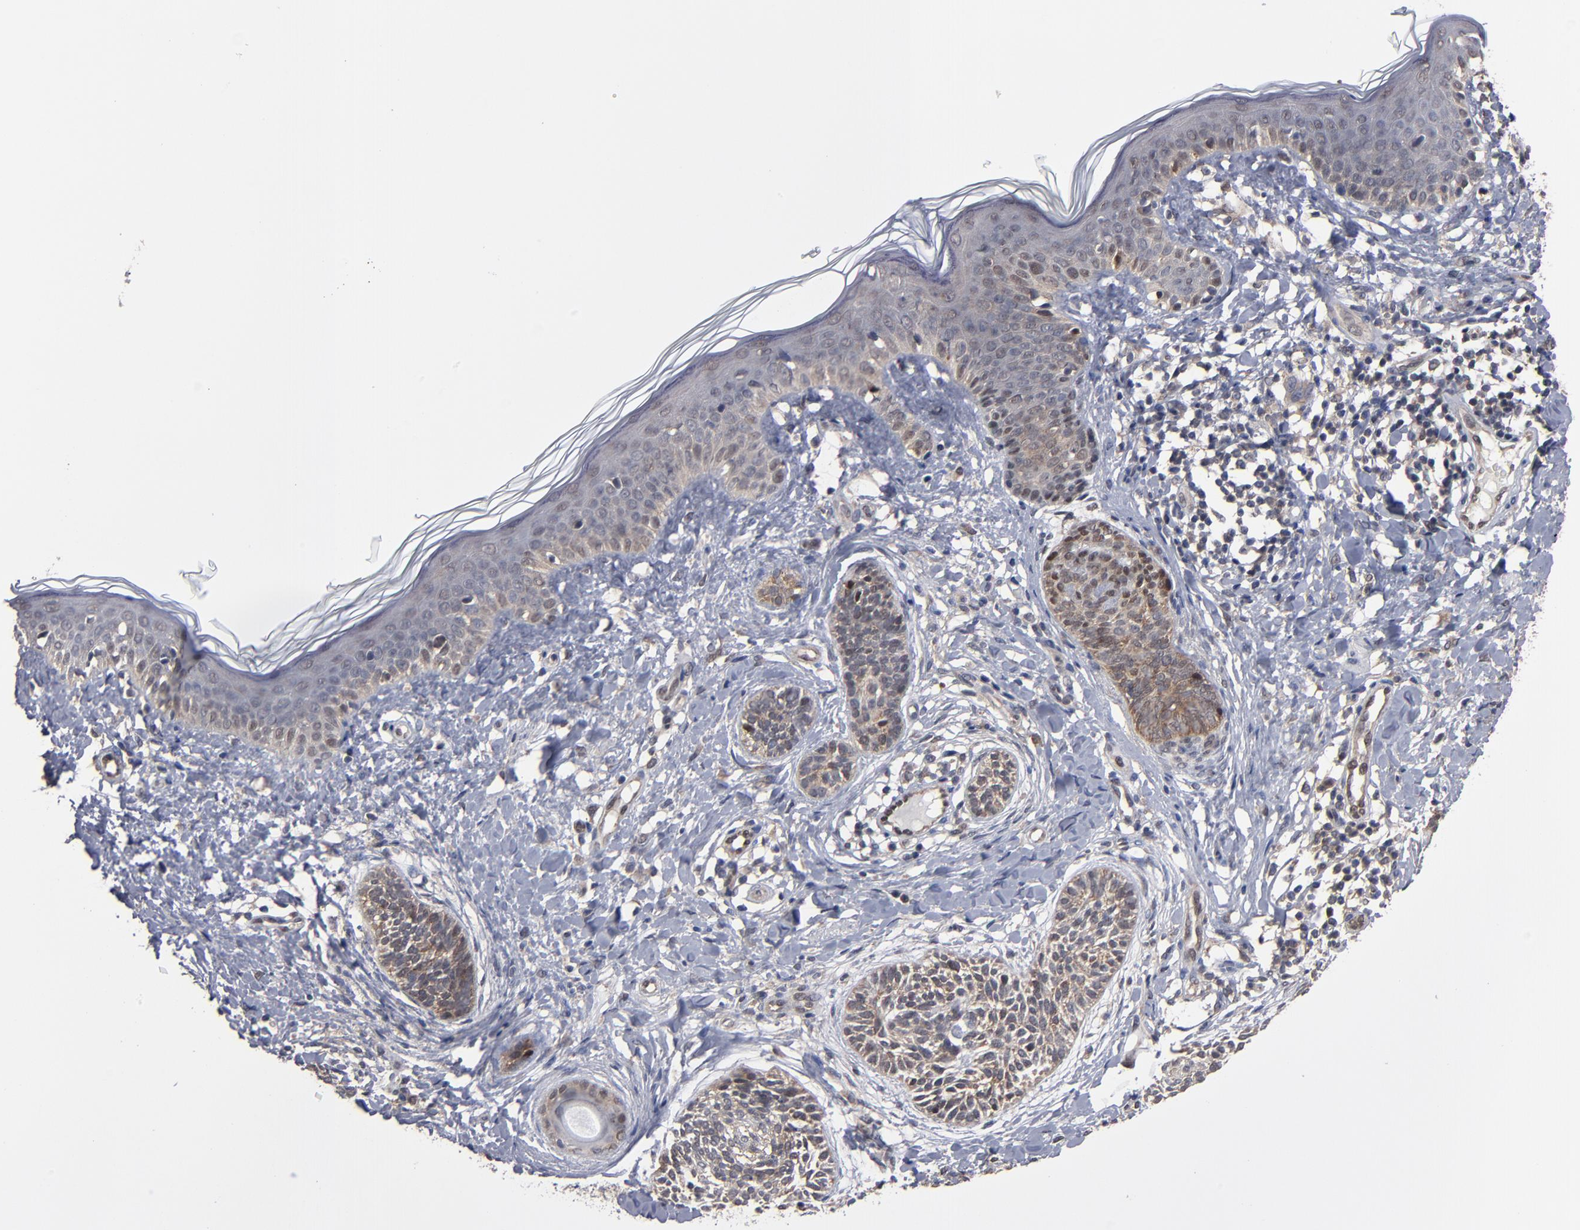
{"staining": {"intensity": "weak", "quantity": ">75%", "location": "cytoplasmic/membranous"}, "tissue": "skin cancer", "cell_type": "Tumor cells", "image_type": "cancer", "snomed": [{"axis": "morphology", "description": "Normal tissue, NOS"}, {"axis": "morphology", "description": "Basal cell carcinoma"}, {"axis": "topography", "description": "Skin"}], "caption": "Human skin cancer (basal cell carcinoma) stained with a brown dye displays weak cytoplasmic/membranous positive positivity in about >75% of tumor cells.", "gene": "ALG13", "patient": {"sex": "male", "age": 63}}